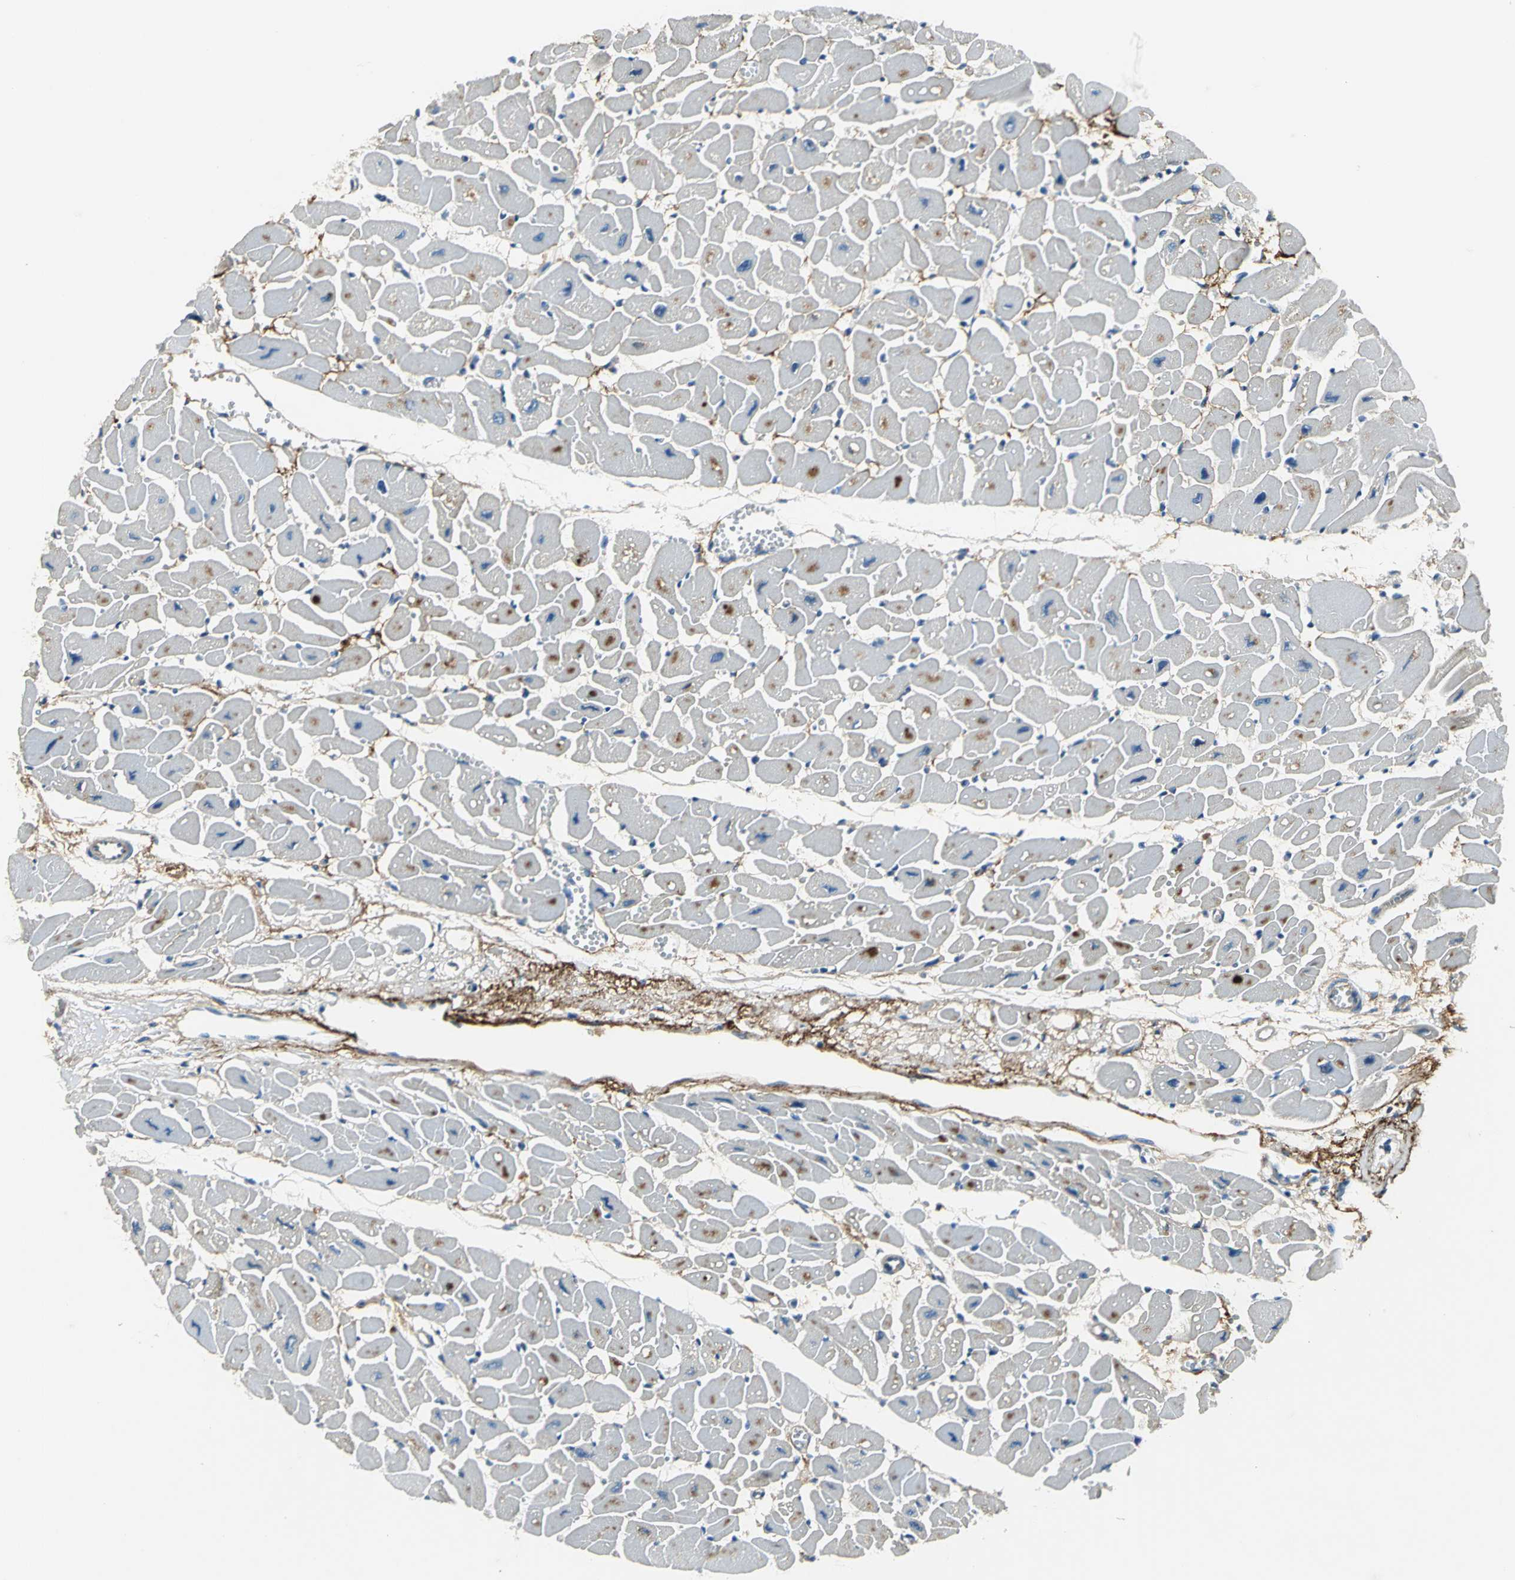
{"staining": {"intensity": "negative", "quantity": "none", "location": "none"}, "tissue": "heart muscle", "cell_type": "Cardiomyocytes", "image_type": "normal", "snomed": [{"axis": "morphology", "description": "Normal tissue, NOS"}, {"axis": "topography", "description": "Heart"}], "caption": "Histopathology image shows no significant protein expression in cardiomyocytes of unremarkable heart muscle.", "gene": "SLC16A7", "patient": {"sex": "female", "age": 54}}